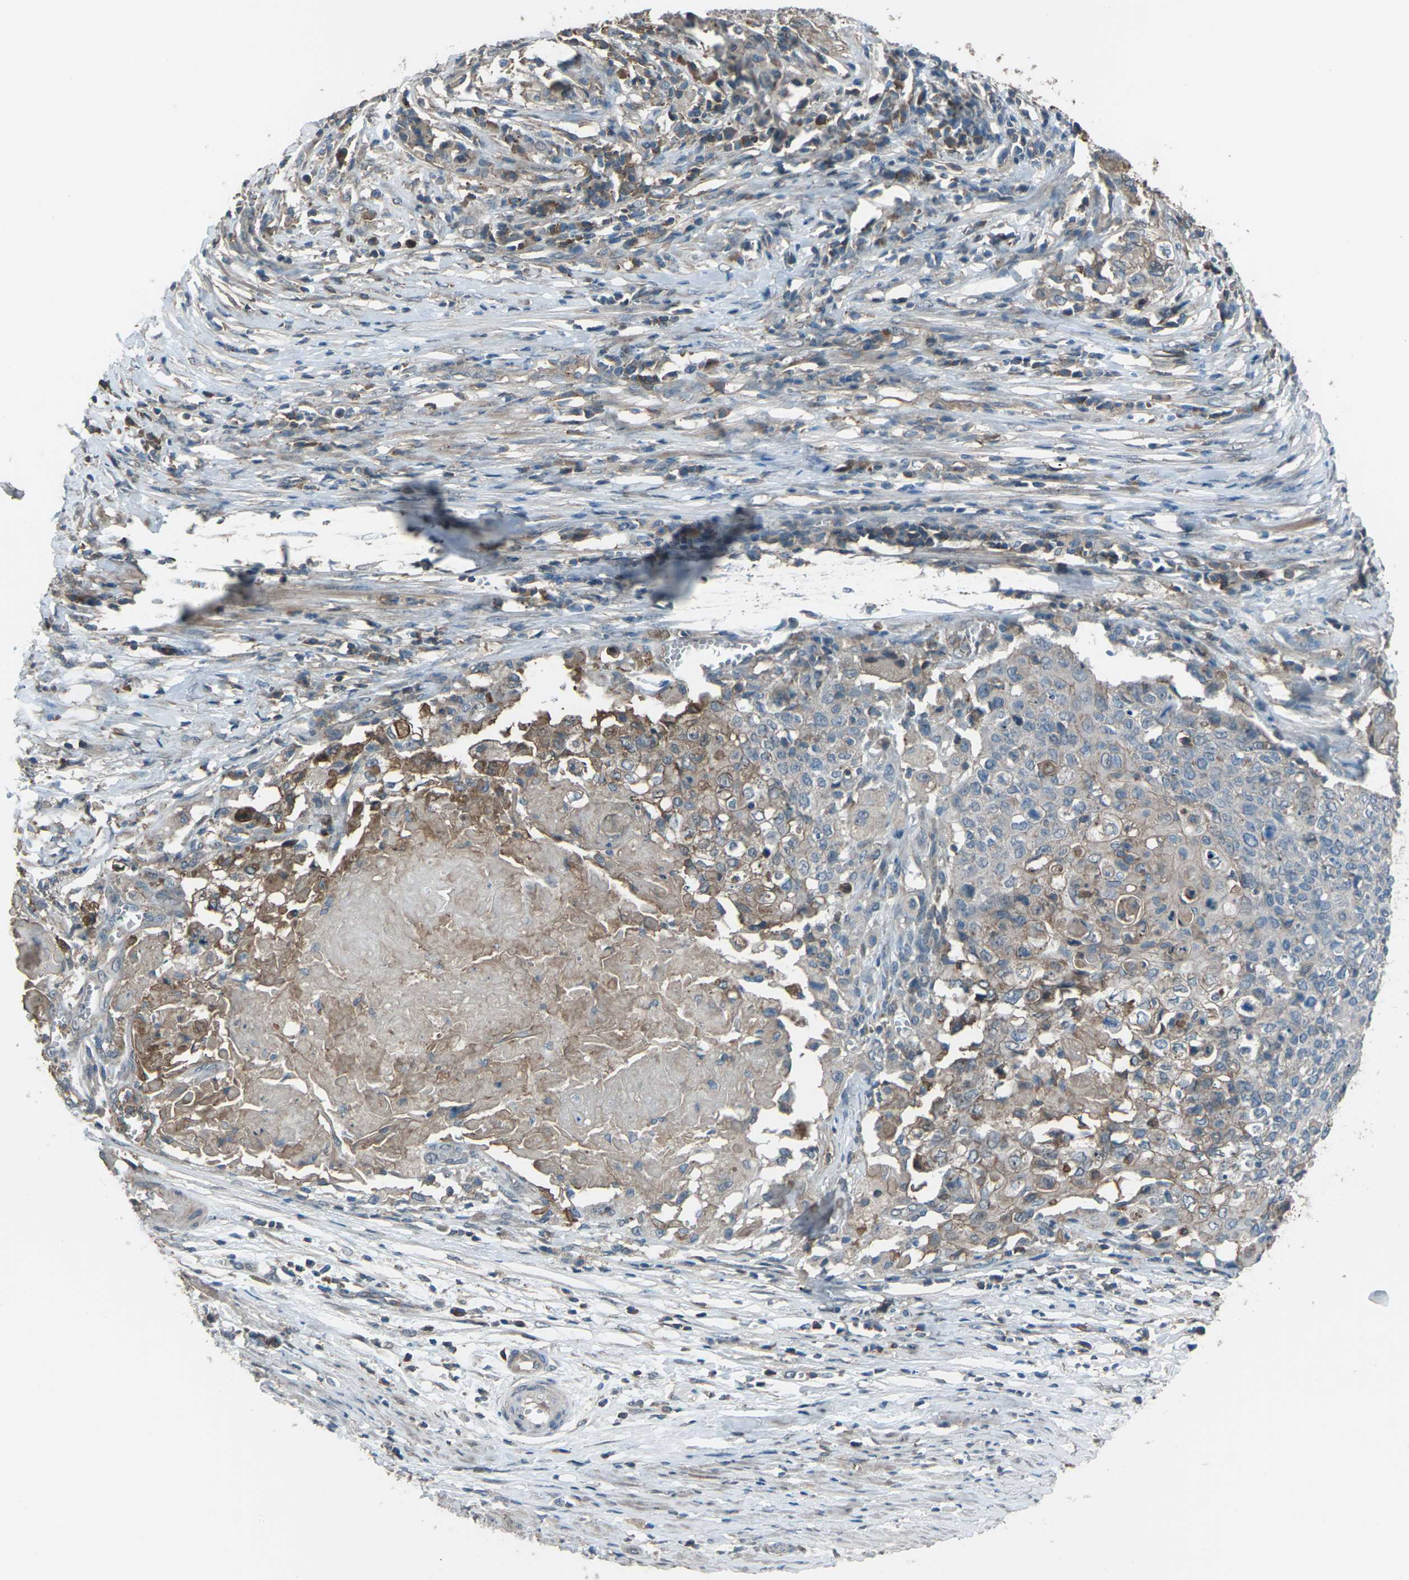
{"staining": {"intensity": "weak", "quantity": "25%-75%", "location": "cytoplasmic/membranous"}, "tissue": "cervical cancer", "cell_type": "Tumor cells", "image_type": "cancer", "snomed": [{"axis": "morphology", "description": "Squamous cell carcinoma, NOS"}, {"axis": "topography", "description": "Cervix"}], "caption": "This micrograph exhibits cervical cancer (squamous cell carcinoma) stained with immunohistochemistry (IHC) to label a protein in brown. The cytoplasmic/membranous of tumor cells show weak positivity for the protein. Nuclei are counter-stained blue.", "gene": "CMTM4", "patient": {"sex": "female", "age": 39}}